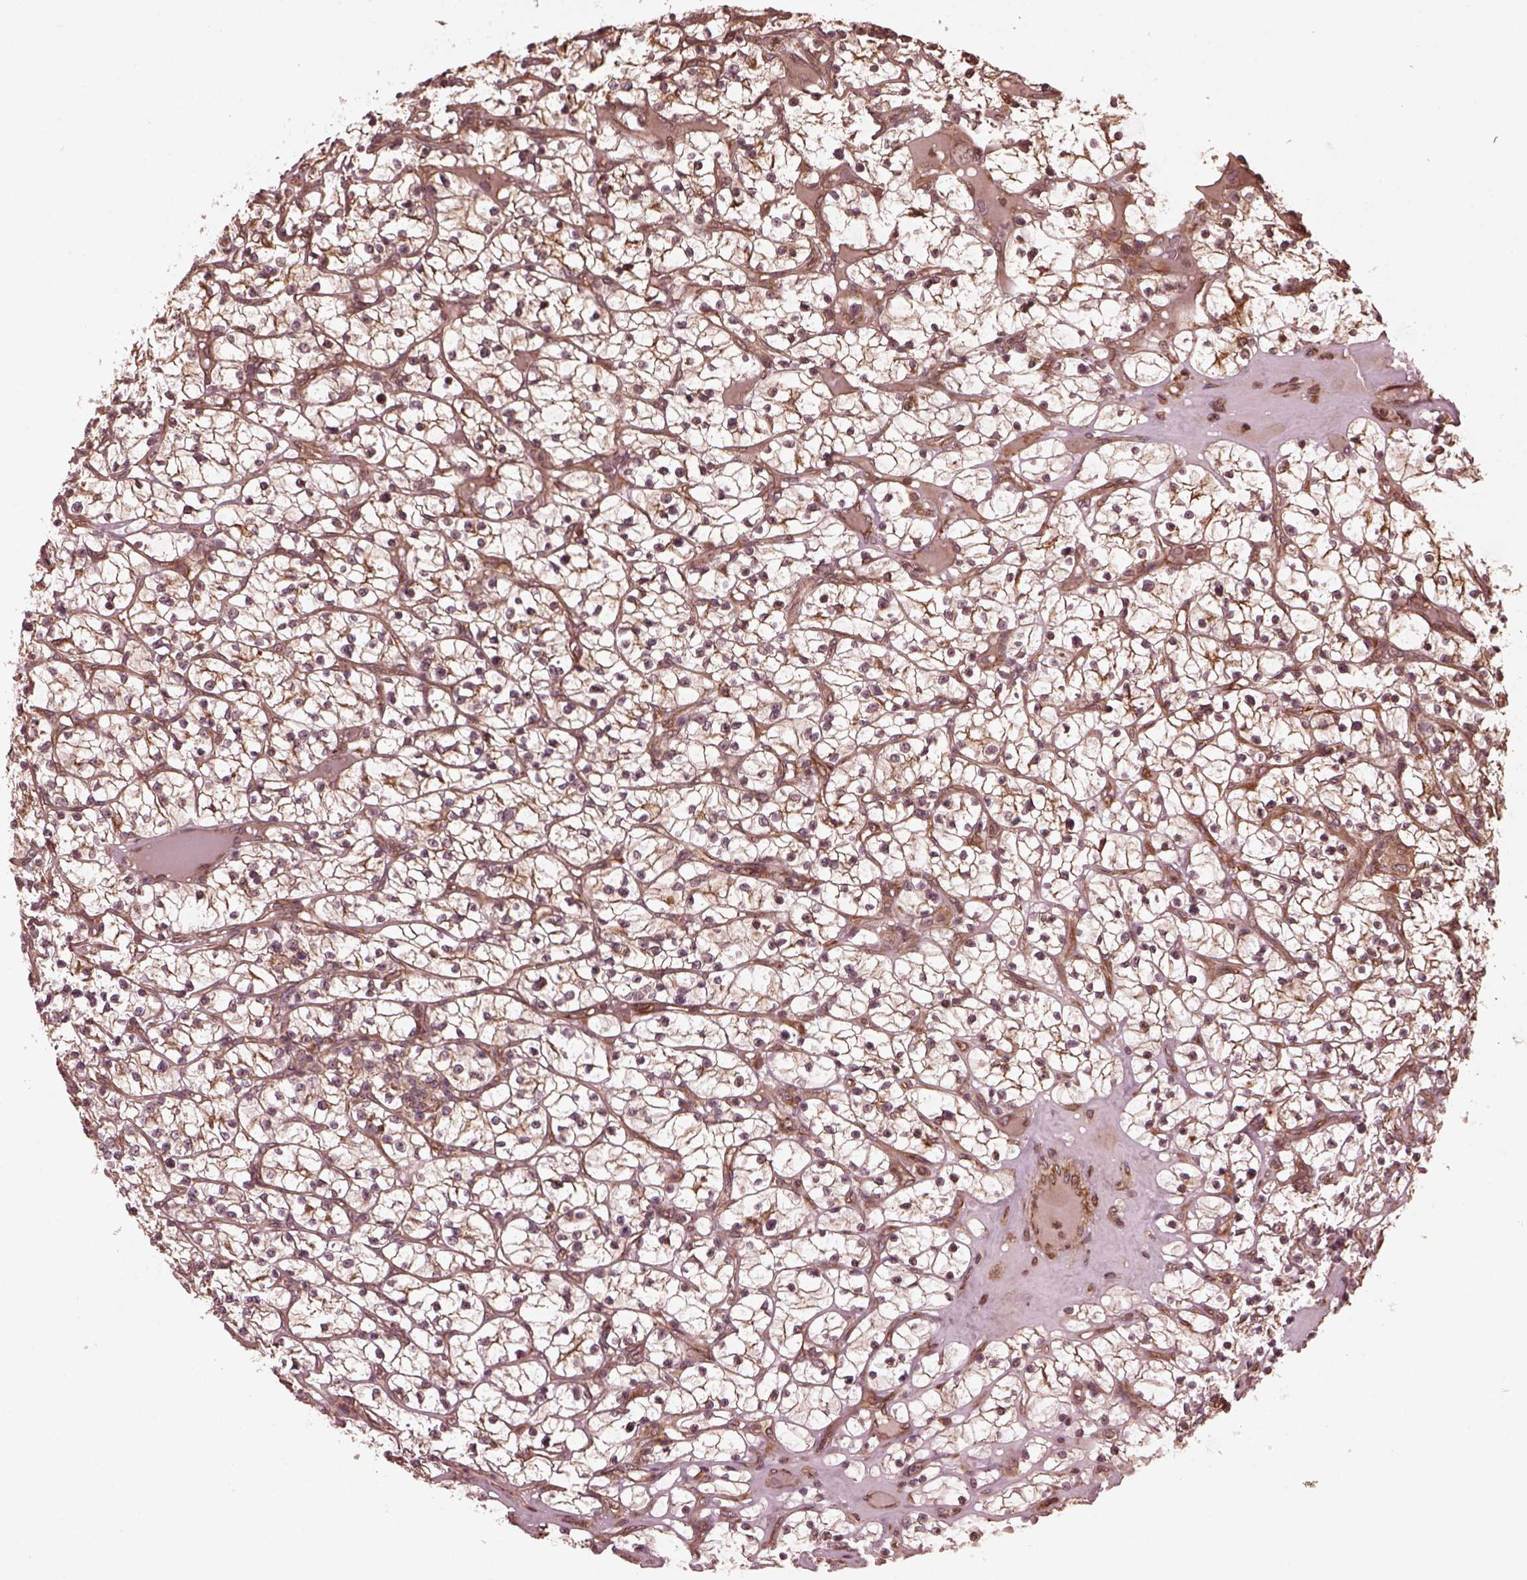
{"staining": {"intensity": "moderate", "quantity": ">75%", "location": "cytoplasmic/membranous"}, "tissue": "renal cancer", "cell_type": "Tumor cells", "image_type": "cancer", "snomed": [{"axis": "morphology", "description": "Adenocarcinoma, NOS"}, {"axis": "topography", "description": "Kidney"}], "caption": "Immunohistochemistry (DAB) staining of renal cancer (adenocarcinoma) reveals moderate cytoplasmic/membranous protein positivity in approximately >75% of tumor cells. Nuclei are stained in blue.", "gene": "ZNF292", "patient": {"sex": "female", "age": 64}}